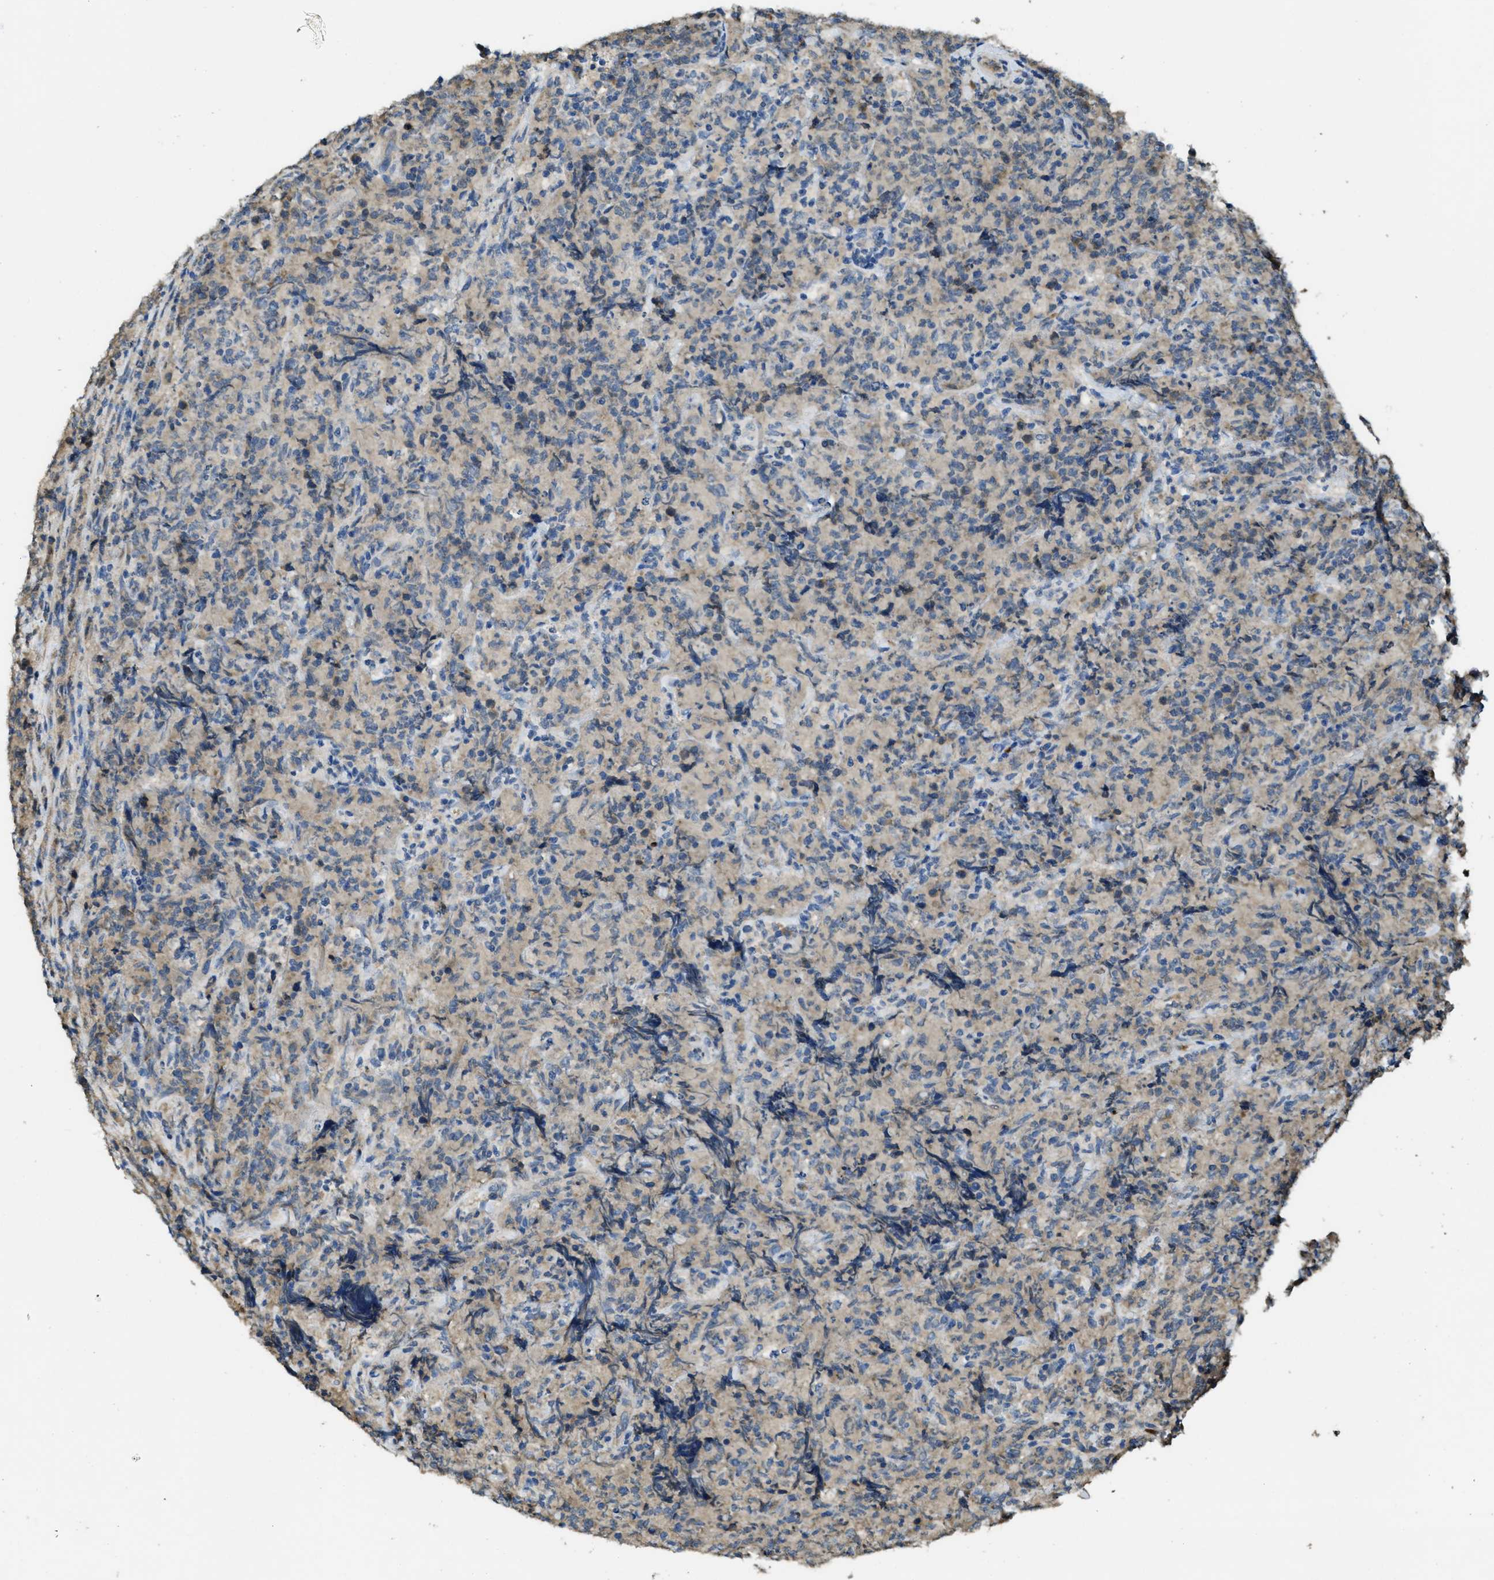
{"staining": {"intensity": "negative", "quantity": "none", "location": "none"}, "tissue": "lymphoma", "cell_type": "Tumor cells", "image_type": "cancer", "snomed": [{"axis": "morphology", "description": "Malignant lymphoma, non-Hodgkin's type, High grade"}, {"axis": "topography", "description": "Tonsil"}], "caption": "This histopathology image is of malignant lymphoma, non-Hodgkin's type (high-grade) stained with IHC to label a protein in brown with the nuclei are counter-stained blue. There is no staining in tumor cells.", "gene": "RIPK2", "patient": {"sex": "female", "age": 36}}